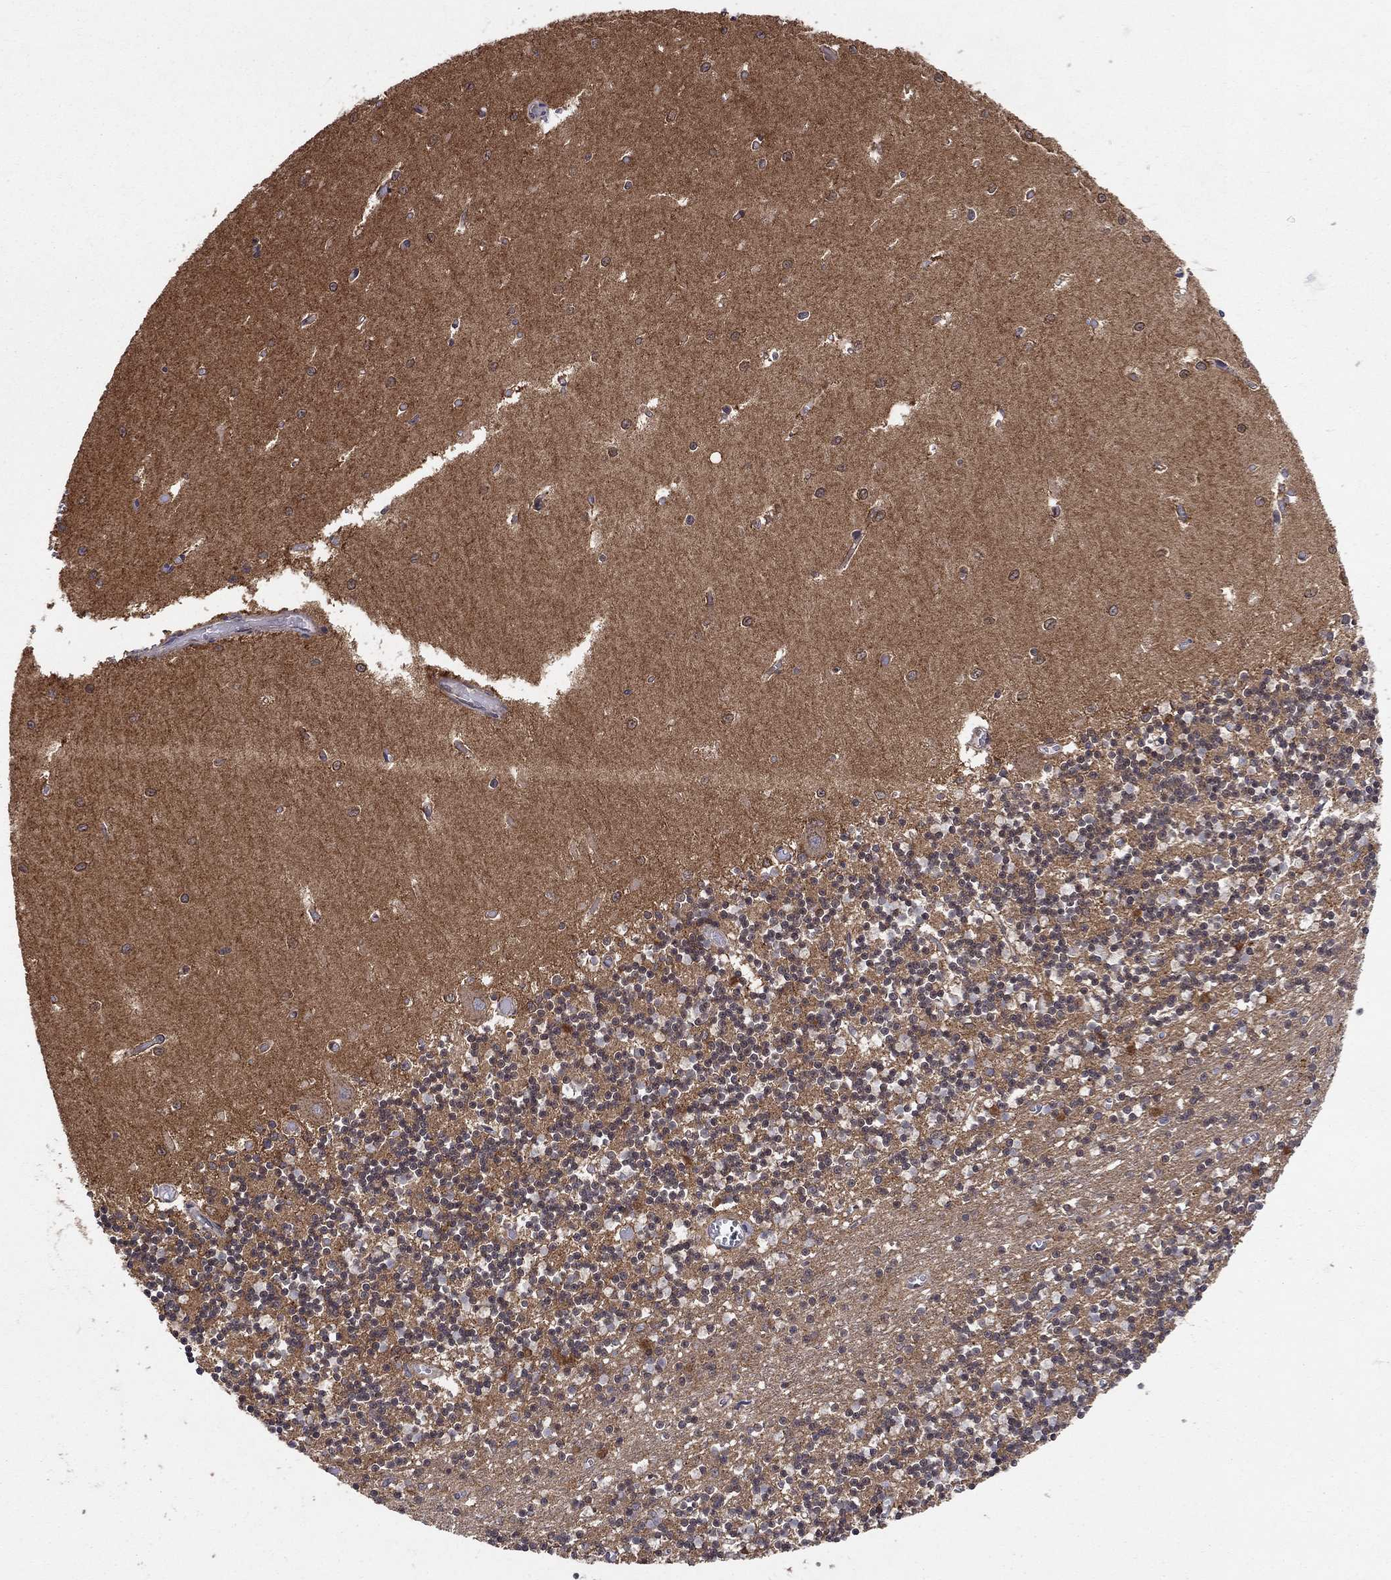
{"staining": {"intensity": "strong", "quantity": "<25%", "location": "nuclear"}, "tissue": "cerebellum", "cell_type": "Cells in granular layer", "image_type": "normal", "snomed": [{"axis": "morphology", "description": "Normal tissue, NOS"}, {"axis": "topography", "description": "Cerebellum"}], "caption": "DAB immunohistochemical staining of unremarkable cerebellum demonstrates strong nuclear protein expression in approximately <25% of cells in granular layer. (Brightfield microscopy of DAB IHC at high magnification).", "gene": "BMERB1", "patient": {"sex": "female", "age": 64}}